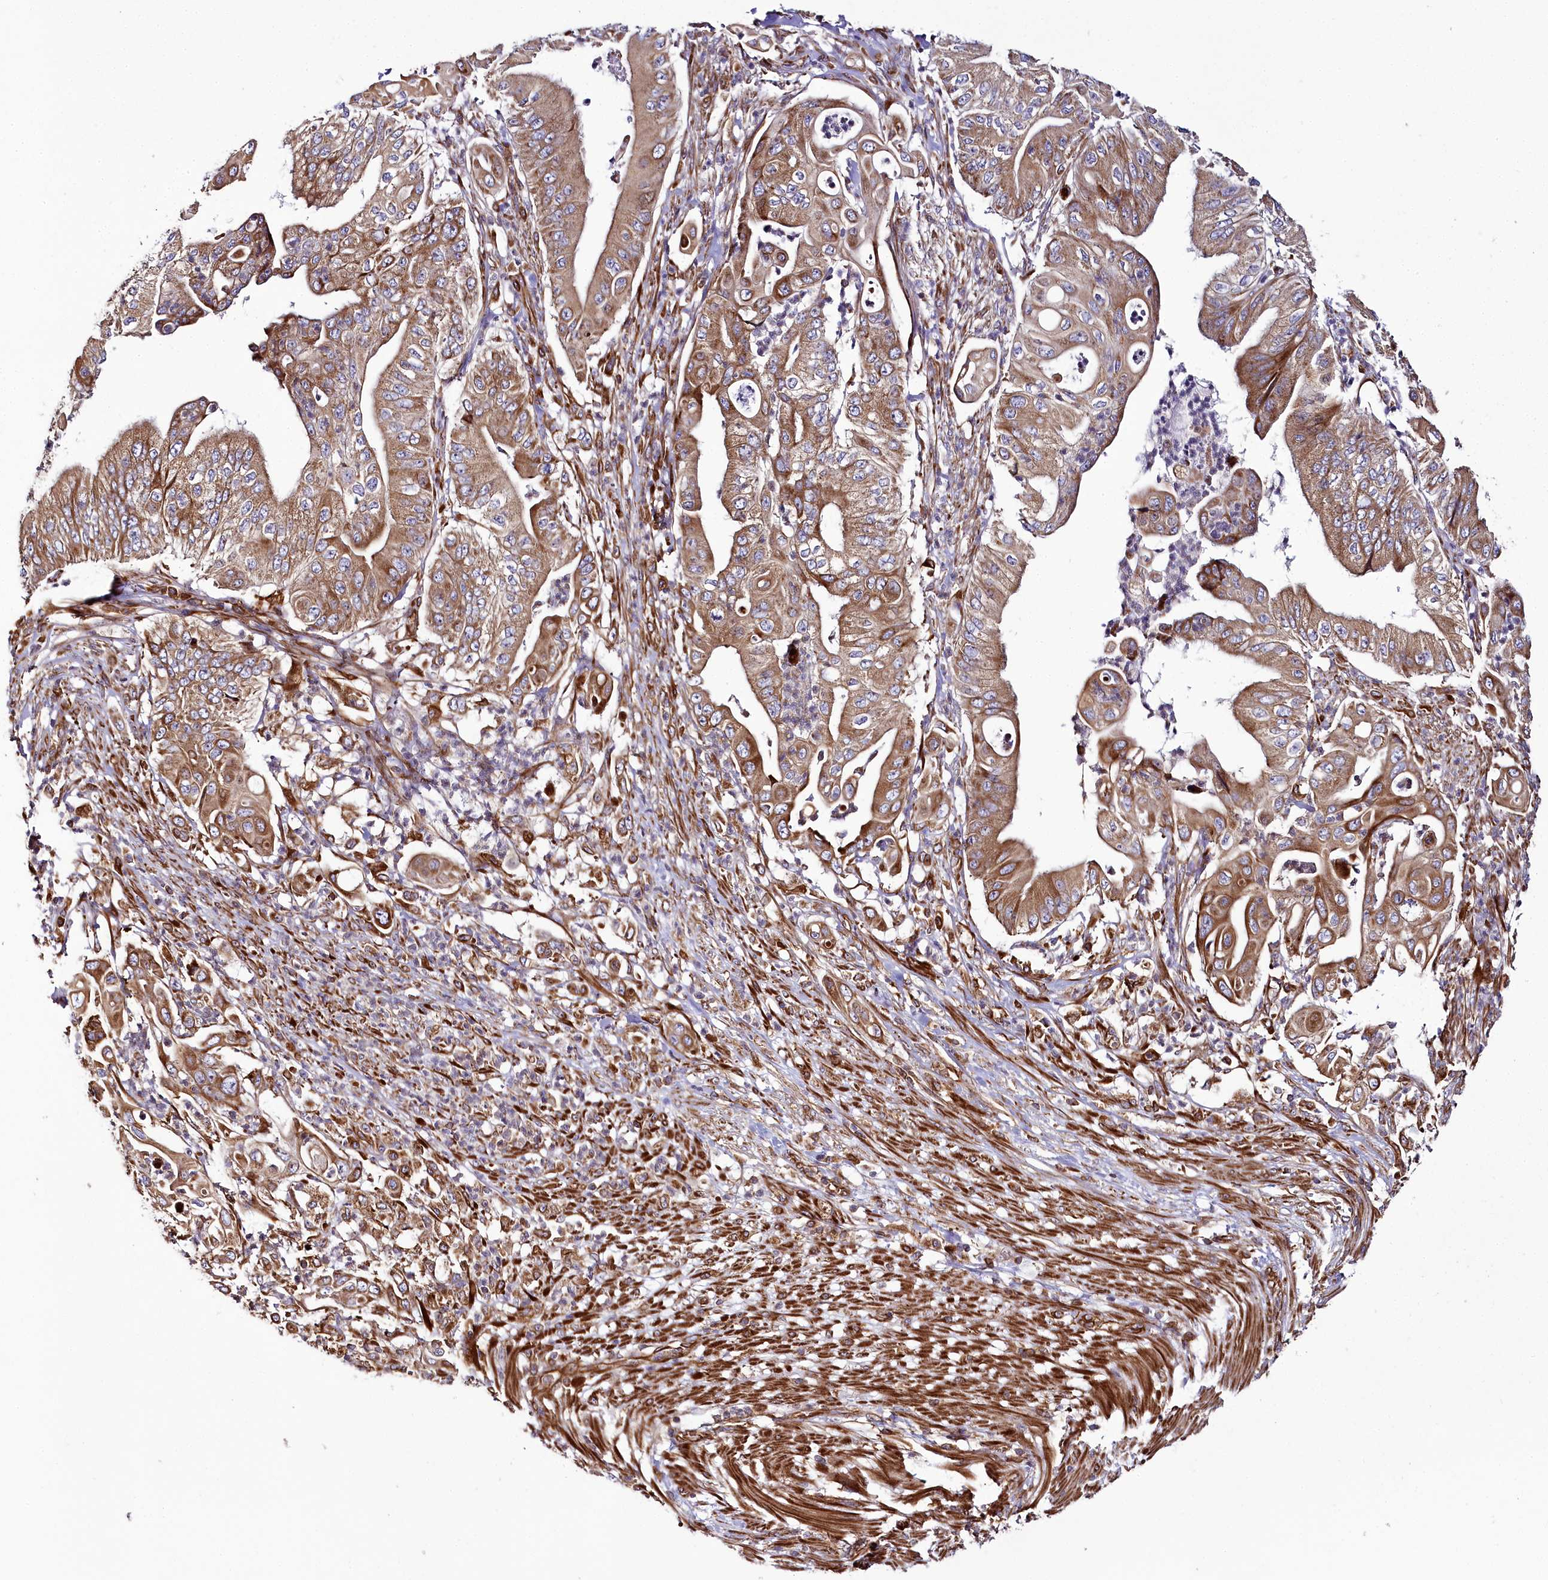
{"staining": {"intensity": "moderate", "quantity": ">75%", "location": "cytoplasmic/membranous"}, "tissue": "pancreatic cancer", "cell_type": "Tumor cells", "image_type": "cancer", "snomed": [{"axis": "morphology", "description": "Adenocarcinoma, NOS"}, {"axis": "topography", "description": "Pancreas"}], "caption": "Pancreatic cancer (adenocarcinoma) tissue shows moderate cytoplasmic/membranous positivity in approximately >75% of tumor cells", "gene": "THUMPD3", "patient": {"sex": "female", "age": 77}}